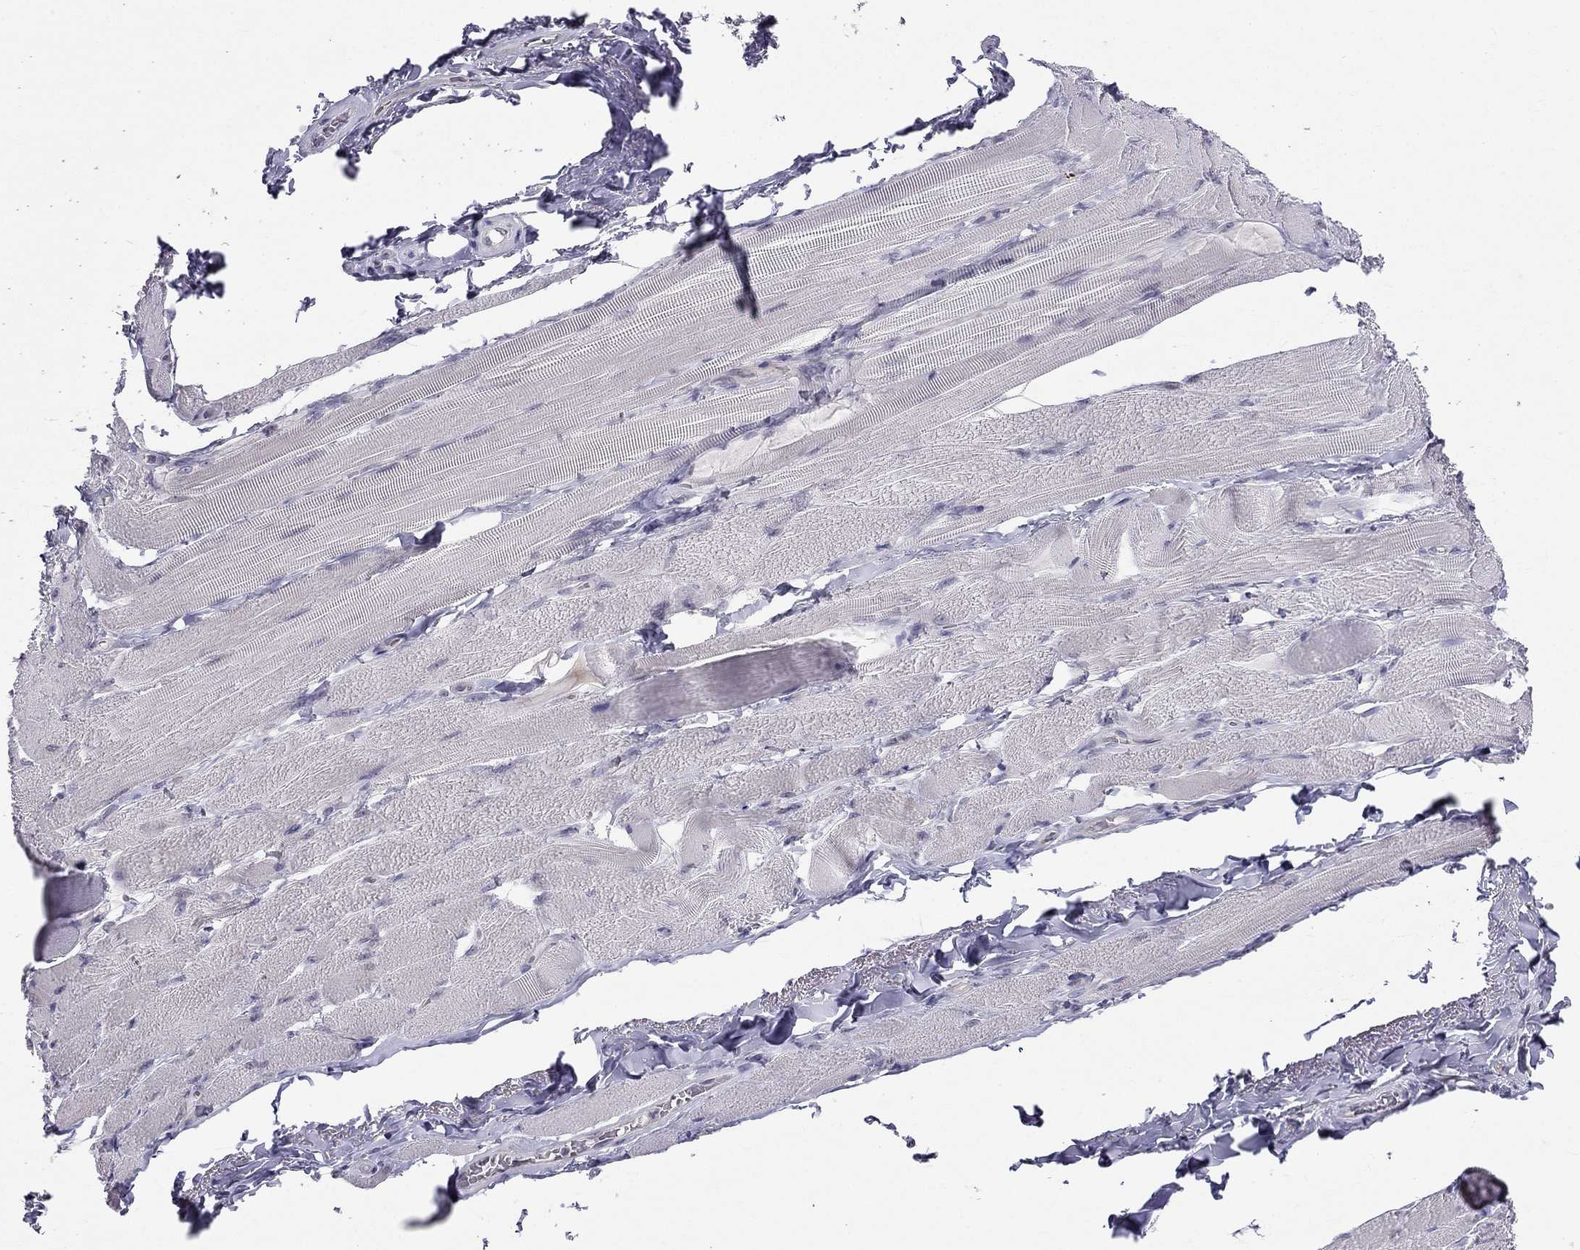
{"staining": {"intensity": "negative", "quantity": "none", "location": "none"}, "tissue": "skeletal muscle", "cell_type": "Myocytes", "image_type": "normal", "snomed": [{"axis": "morphology", "description": "Normal tissue, NOS"}, {"axis": "topography", "description": "Skeletal muscle"}, {"axis": "topography", "description": "Anal"}, {"axis": "topography", "description": "Peripheral nerve tissue"}], "caption": "DAB immunohistochemical staining of benign skeletal muscle demonstrates no significant positivity in myocytes.", "gene": "BAG5", "patient": {"sex": "male", "age": 53}}